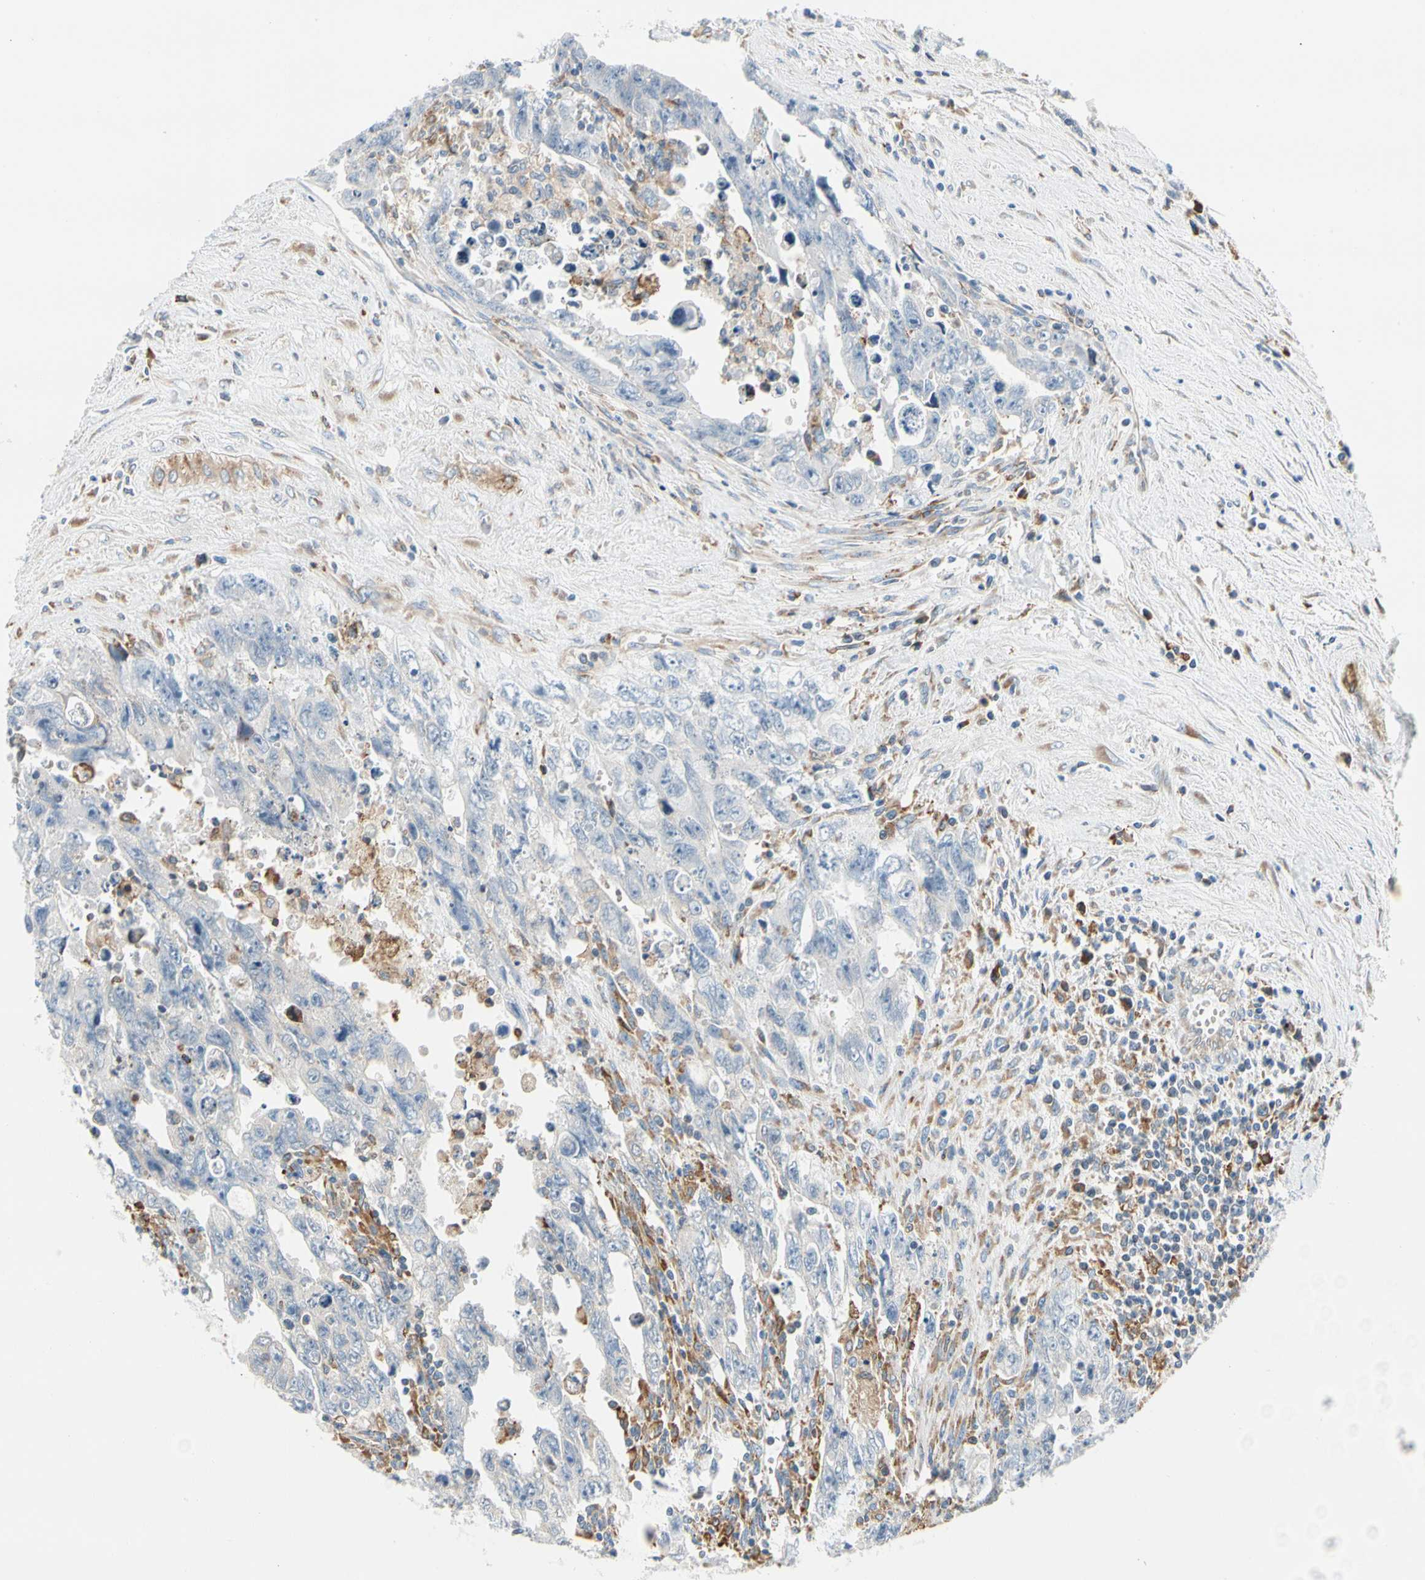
{"staining": {"intensity": "negative", "quantity": "none", "location": "none"}, "tissue": "testis cancer", "cell_type": "Tumor cells", "image_type": "cancer", "snomed": [{"axis": "morphology", "description": "Carcinoma, Embryonal, NOS"}, {"axis": "topography", "description": "Testis"}], "caption": "An immunohistochemistry (IHC) image of embryonal carcinoma (testis) is shown. There is no staining in tumor cells of embryonal carcinoma (testis).", "gene": "STXBP1", "patient": {"sex": "male", "age": 28}}